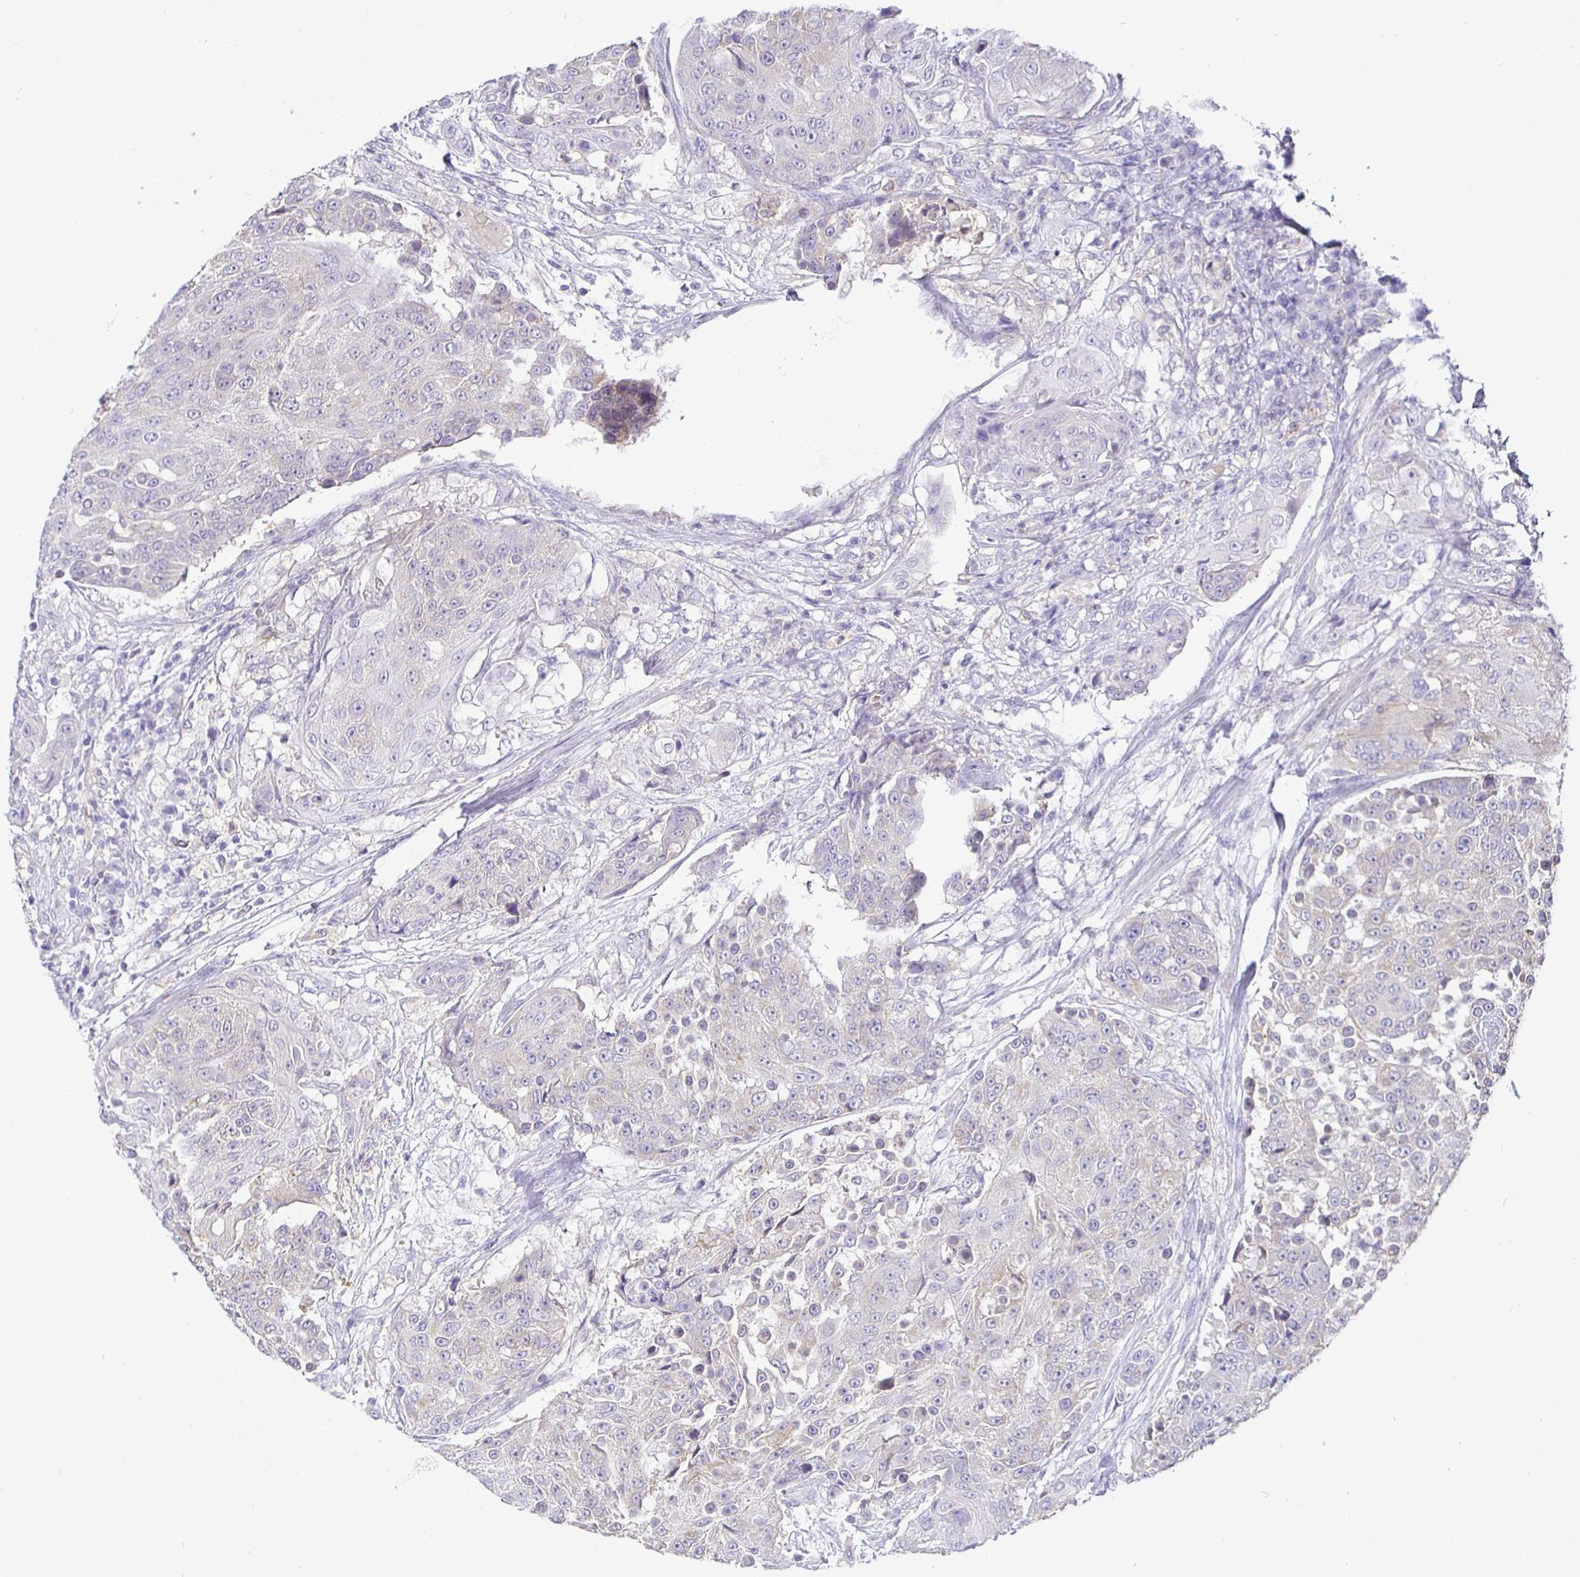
{"staining": {"intensity": "negative", "quantity": "none", "location": "none"}, "tissue": "urothelial cancer", "cell_type": "Tumor cells", "image_type": "cancer", "snomed": [{"axis": "morphology", "description": "Urothelial carcinoma, High grade"}, {"axis": "topography", "description": "Urinary bladder"}], "caption": "Immunohistochemical staining of human urothelial carcinoma (high-grade) demonstrates no significant expression in tumor cells.", "gene": "SIRPA", "patient": {"sex": "female", "age": 63}}